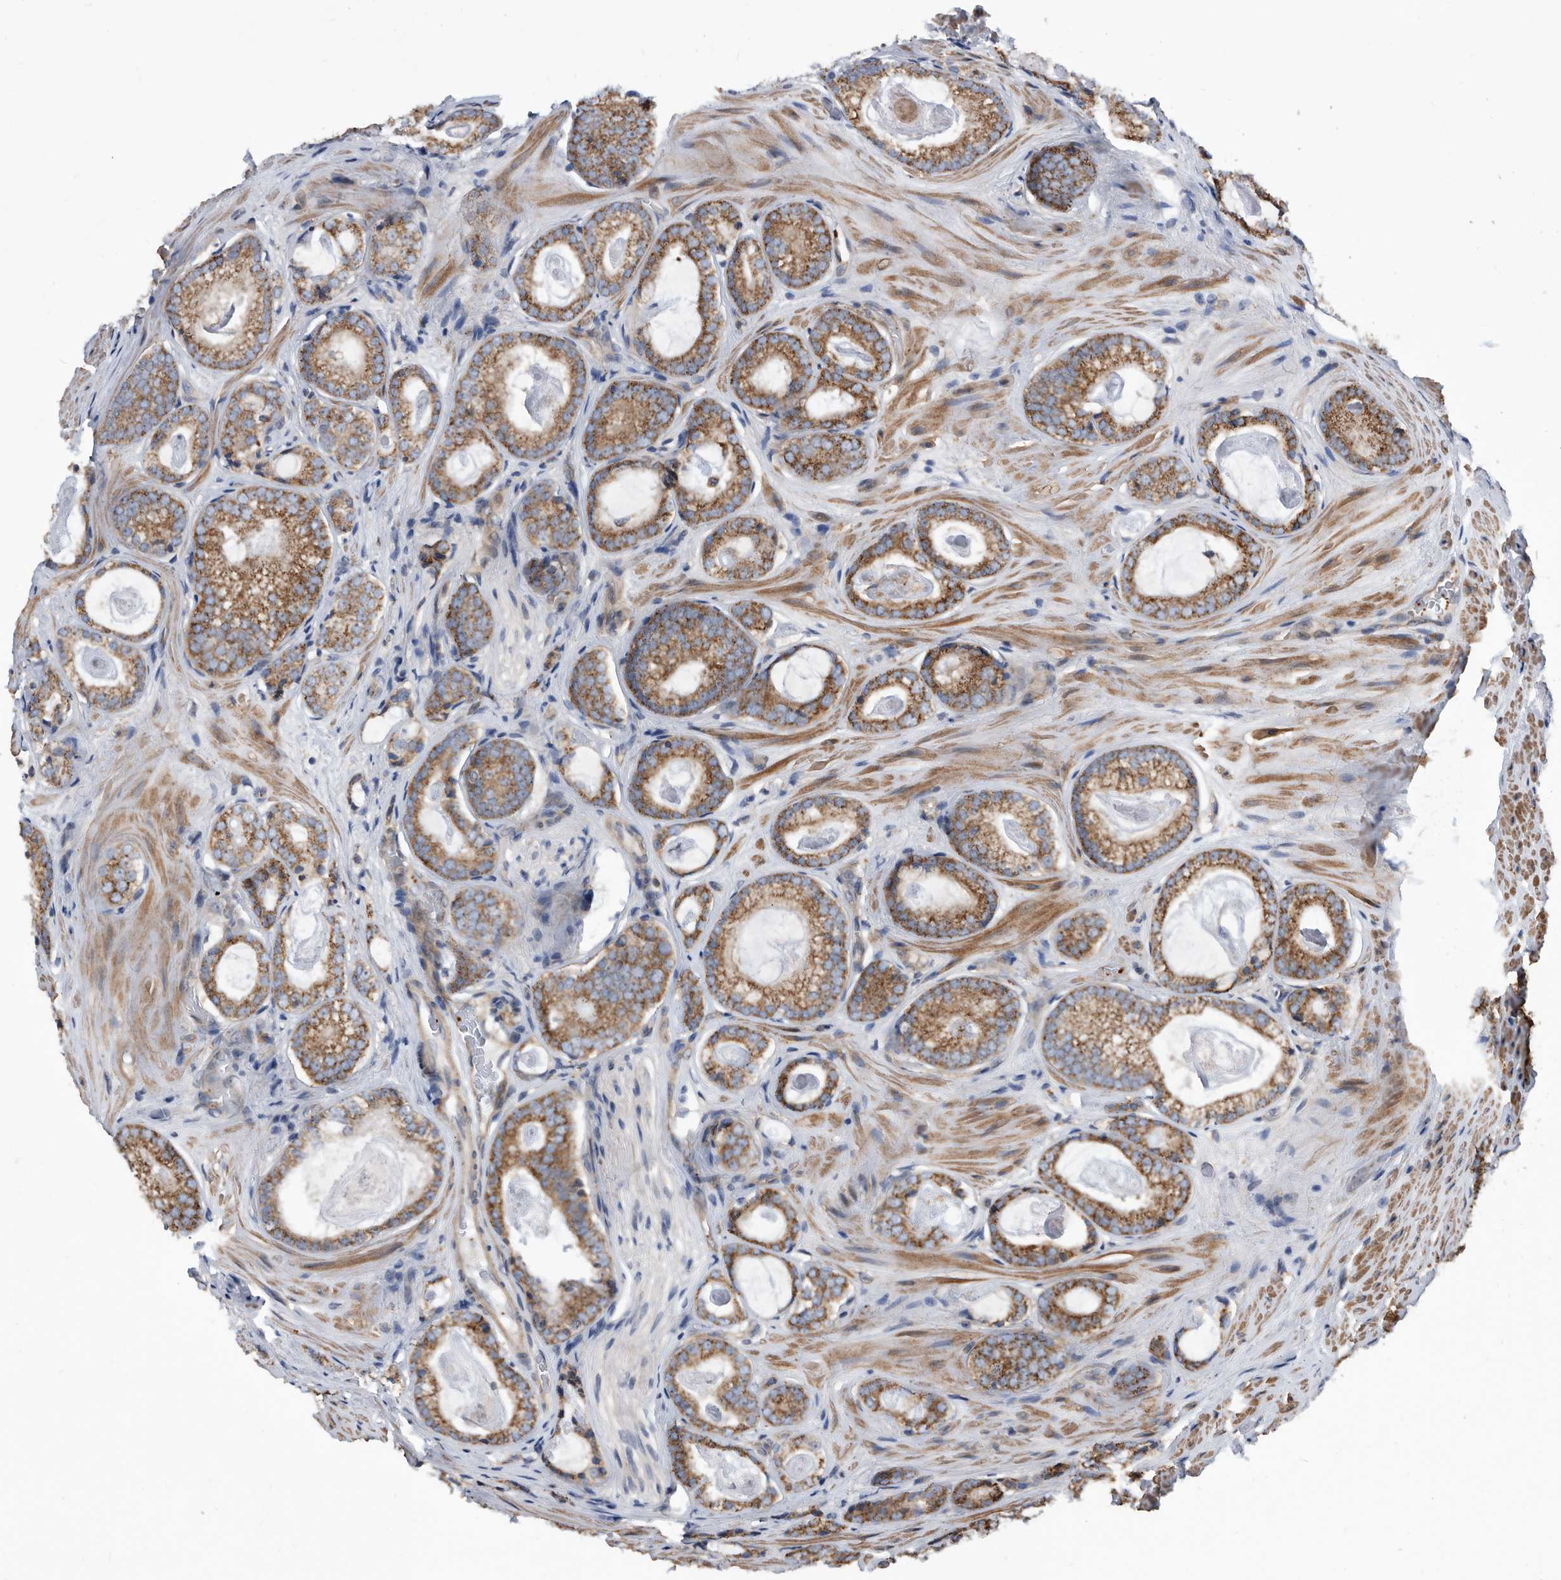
{"staining": {"intensity": "moderate", "quantity": ">75%", "location": "cytoplasmic/membranous"}, "tissue": "prostate cancer", "cell_type": "Tumor cells", "image_type": "cancer", "snomed": [{"axis": "morphology", "description": "Adenocarcinoma, High grade"}, {"axis": "topography", "description": "Prostate"}], "caption": "Prostate adenocarcinoma (high-grade) tissue shows moderate cytoplasmic/membranous staining in approximately >75% of tumor cells (DAB IHC with brightfield microscopy, high magnification).", "gene": "BAIAP3", "patient": {"sex": "male", "age": 63}}